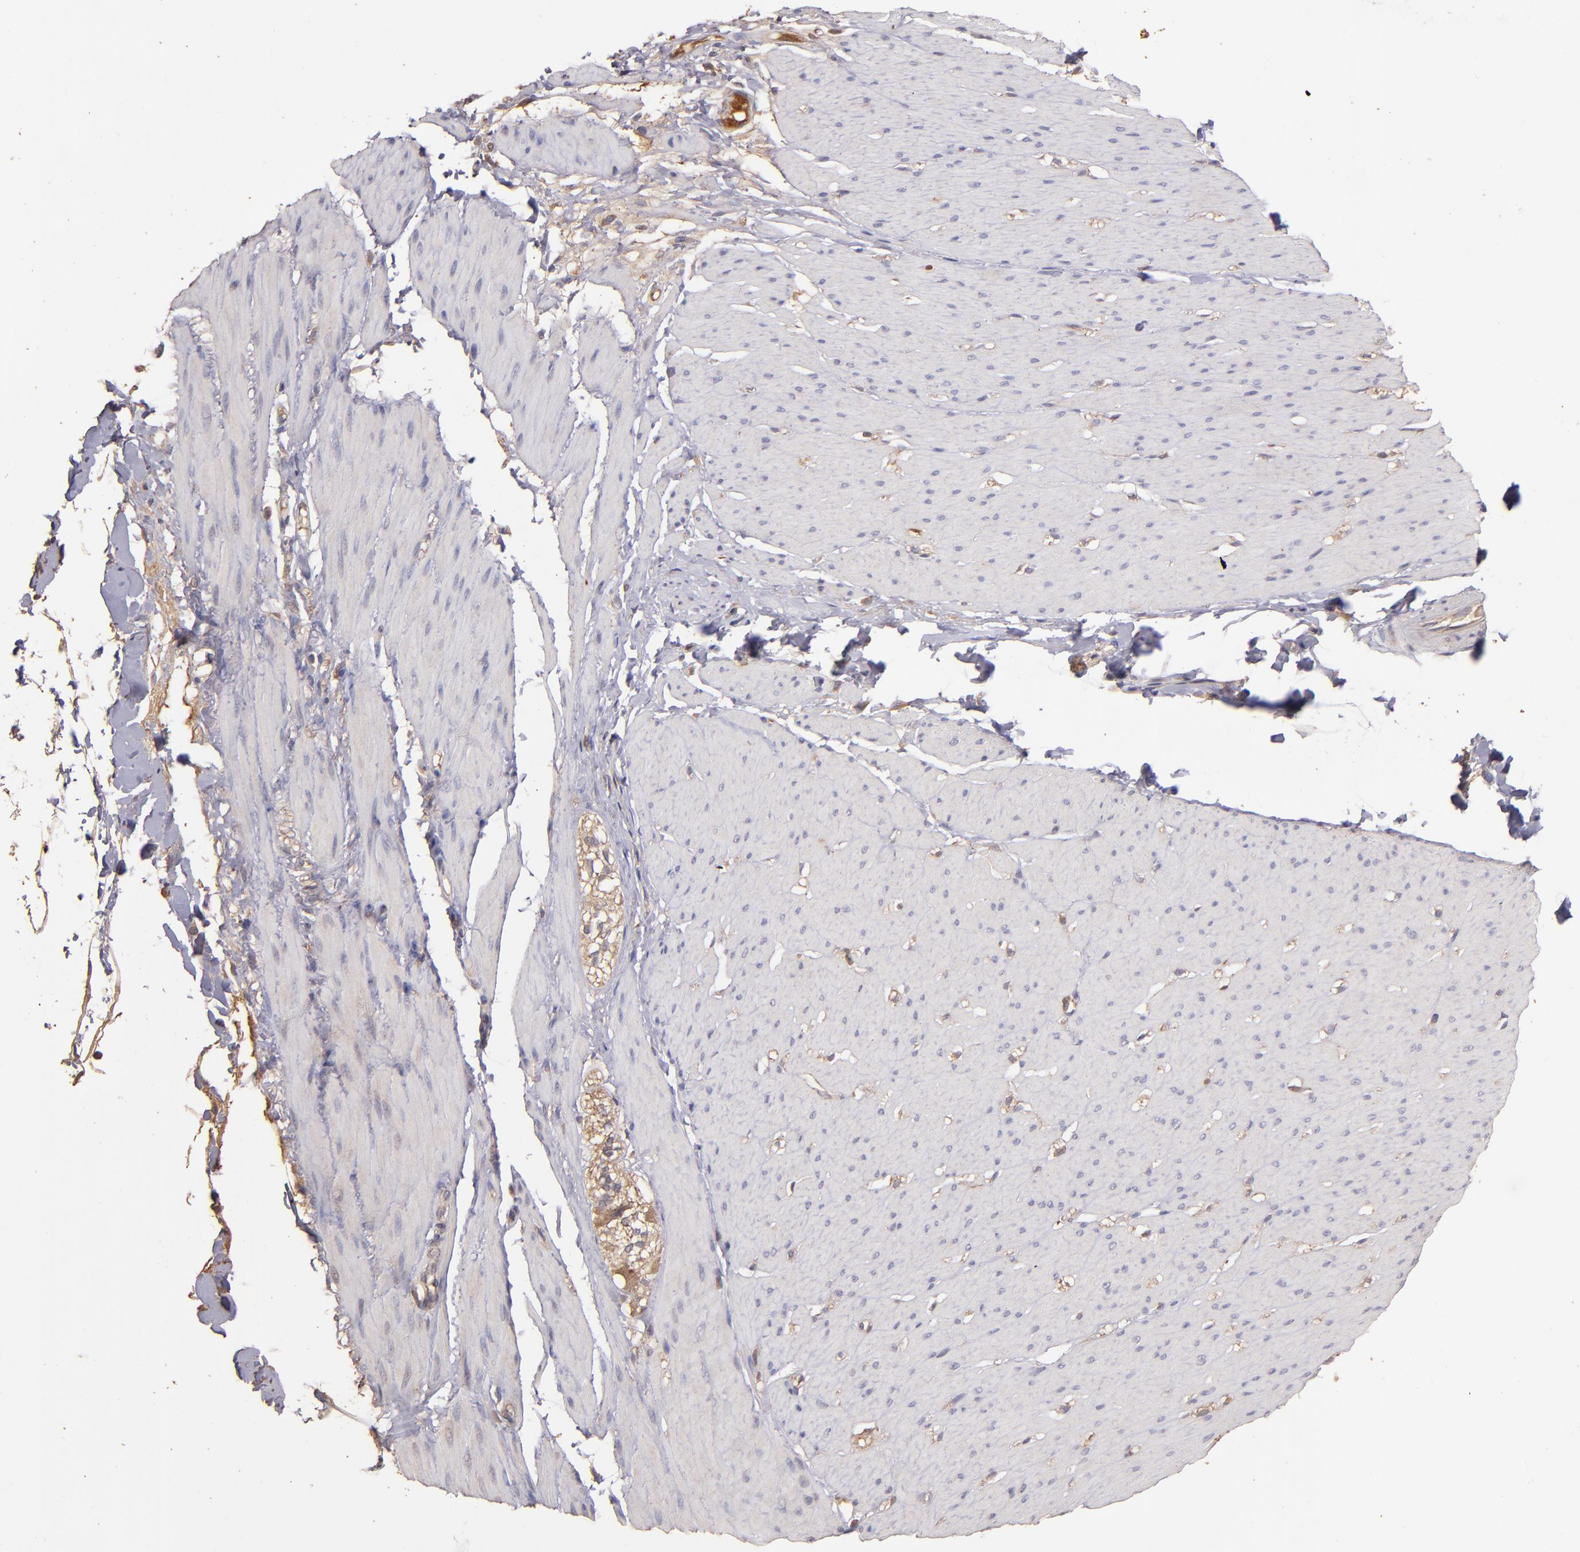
{"staining": {"intensity": "weak", "quantity": "<25%", "location": "cytoplasmic/membranous"}, "tissue": "smooth muscle", "cell_type": "Smooth muscle cells", "image_type": "normal", "snomed": [{"axis": "morphology", "description": "Normal tissue, NOS"}, {"axis": "topography", "description": "Smooth muscle"}, {"axis": "topography", "description": "Colon"}], "caption": "IHC histopathology image of normal smooth muscle: human smooth muscle stained with DAB reveals no significant protein staining in smooth muscle cells.", "gene": "SRRD", "patient": {"sex": "male", "age": 67}}